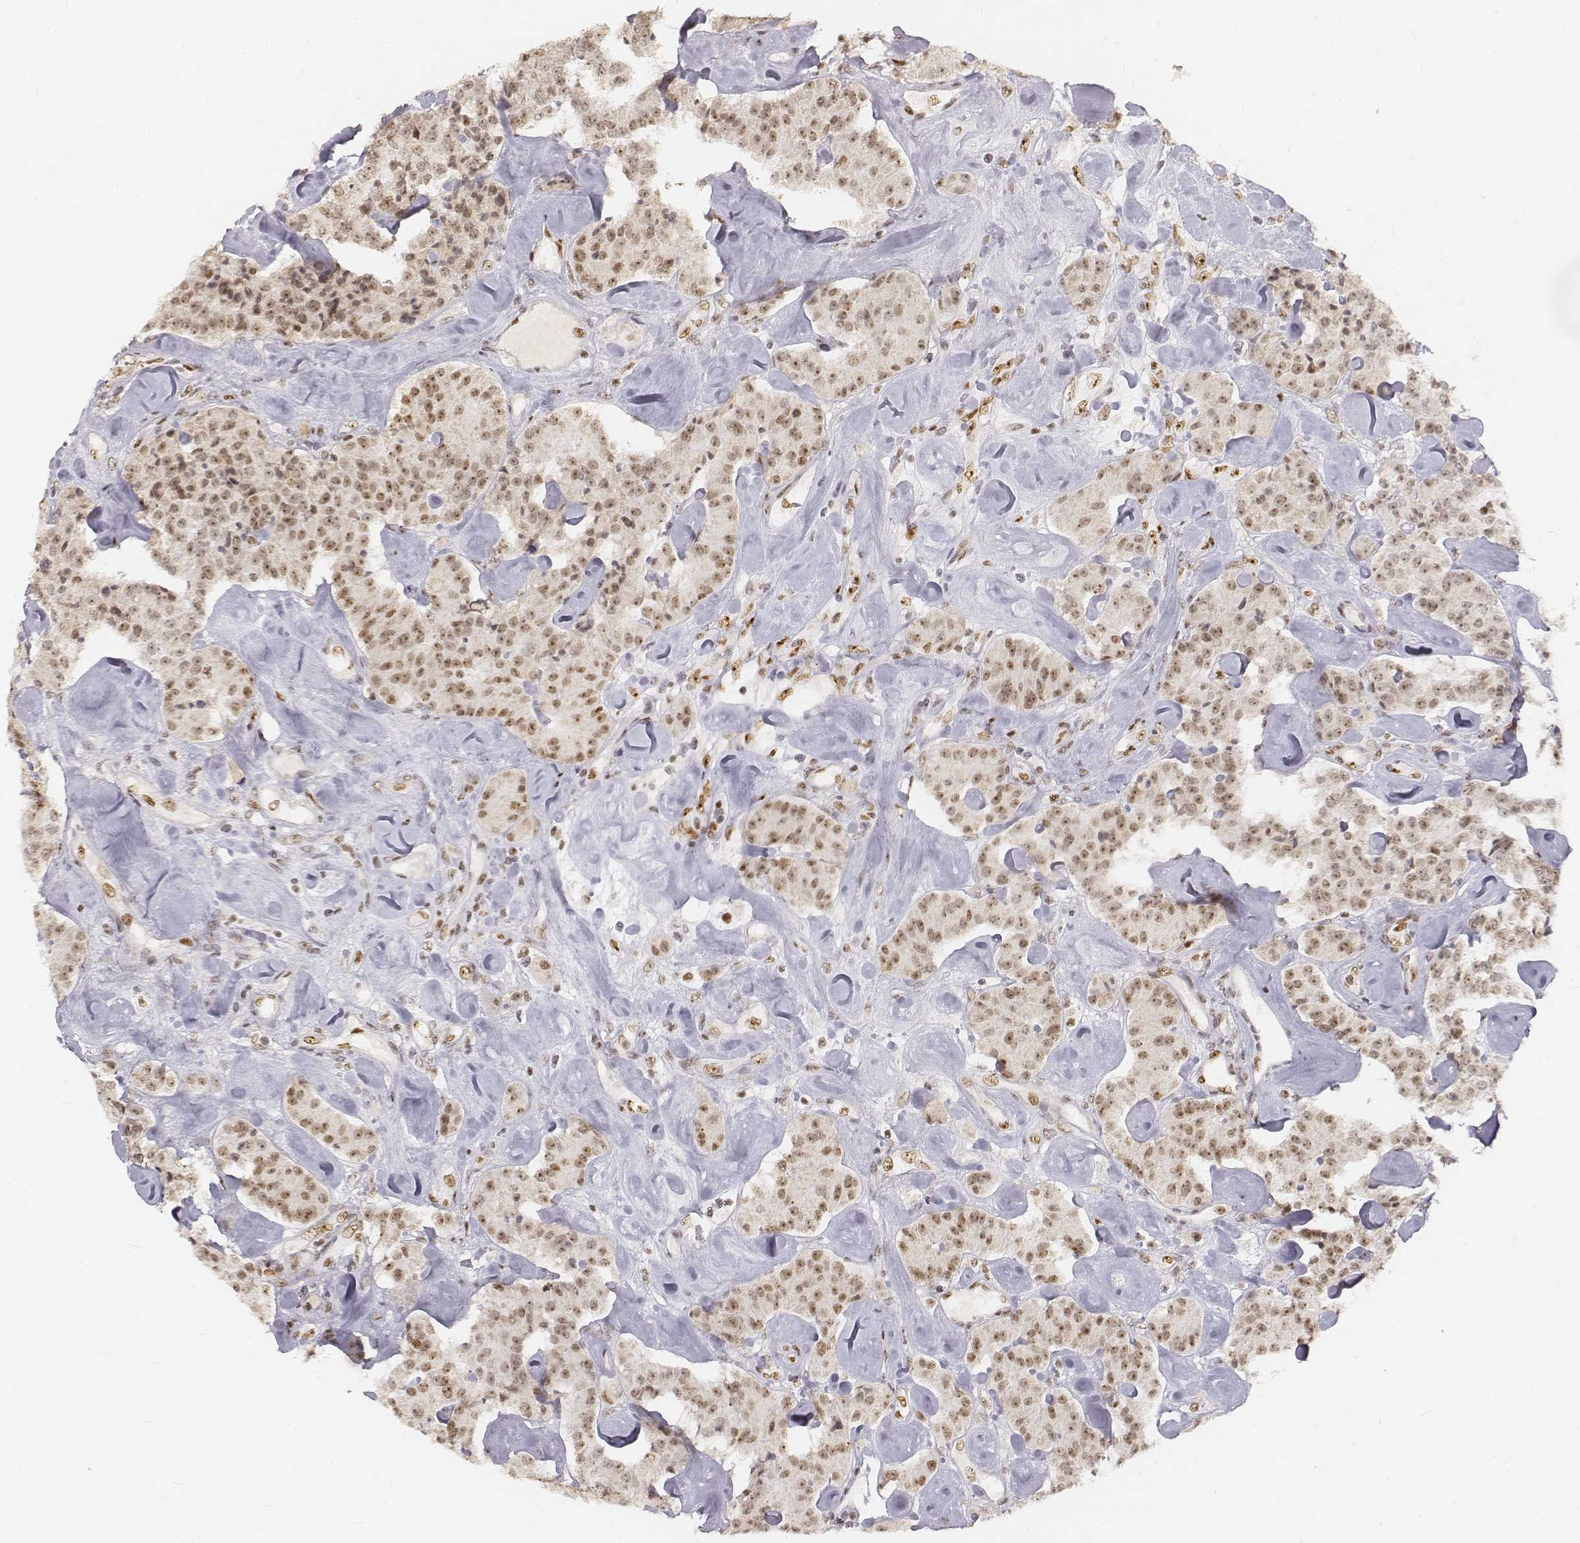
{"staining": {"intensity": "moderate", "quantity": ">75%", "location": "nuclear"}, "tissue": "carcinoid", "cell_type": "Tumor cells", "image_type": "cancer", "snomed": [{"axis": "morphology", "description": "Carcinoid, malignant, NOS"}, {"axis": "topography", "description": "Pancreas"}], "caption": "A brown stain labels moderate nuclear staining of a protein in malignant carcinoid tumor cells. The staining was performed using DAB, with brown indicating positive protein expression. Nuclei are stained blue with hematoxylin.", "gene": "PHF6", "patient": {"sex": "male", "age": 41}}